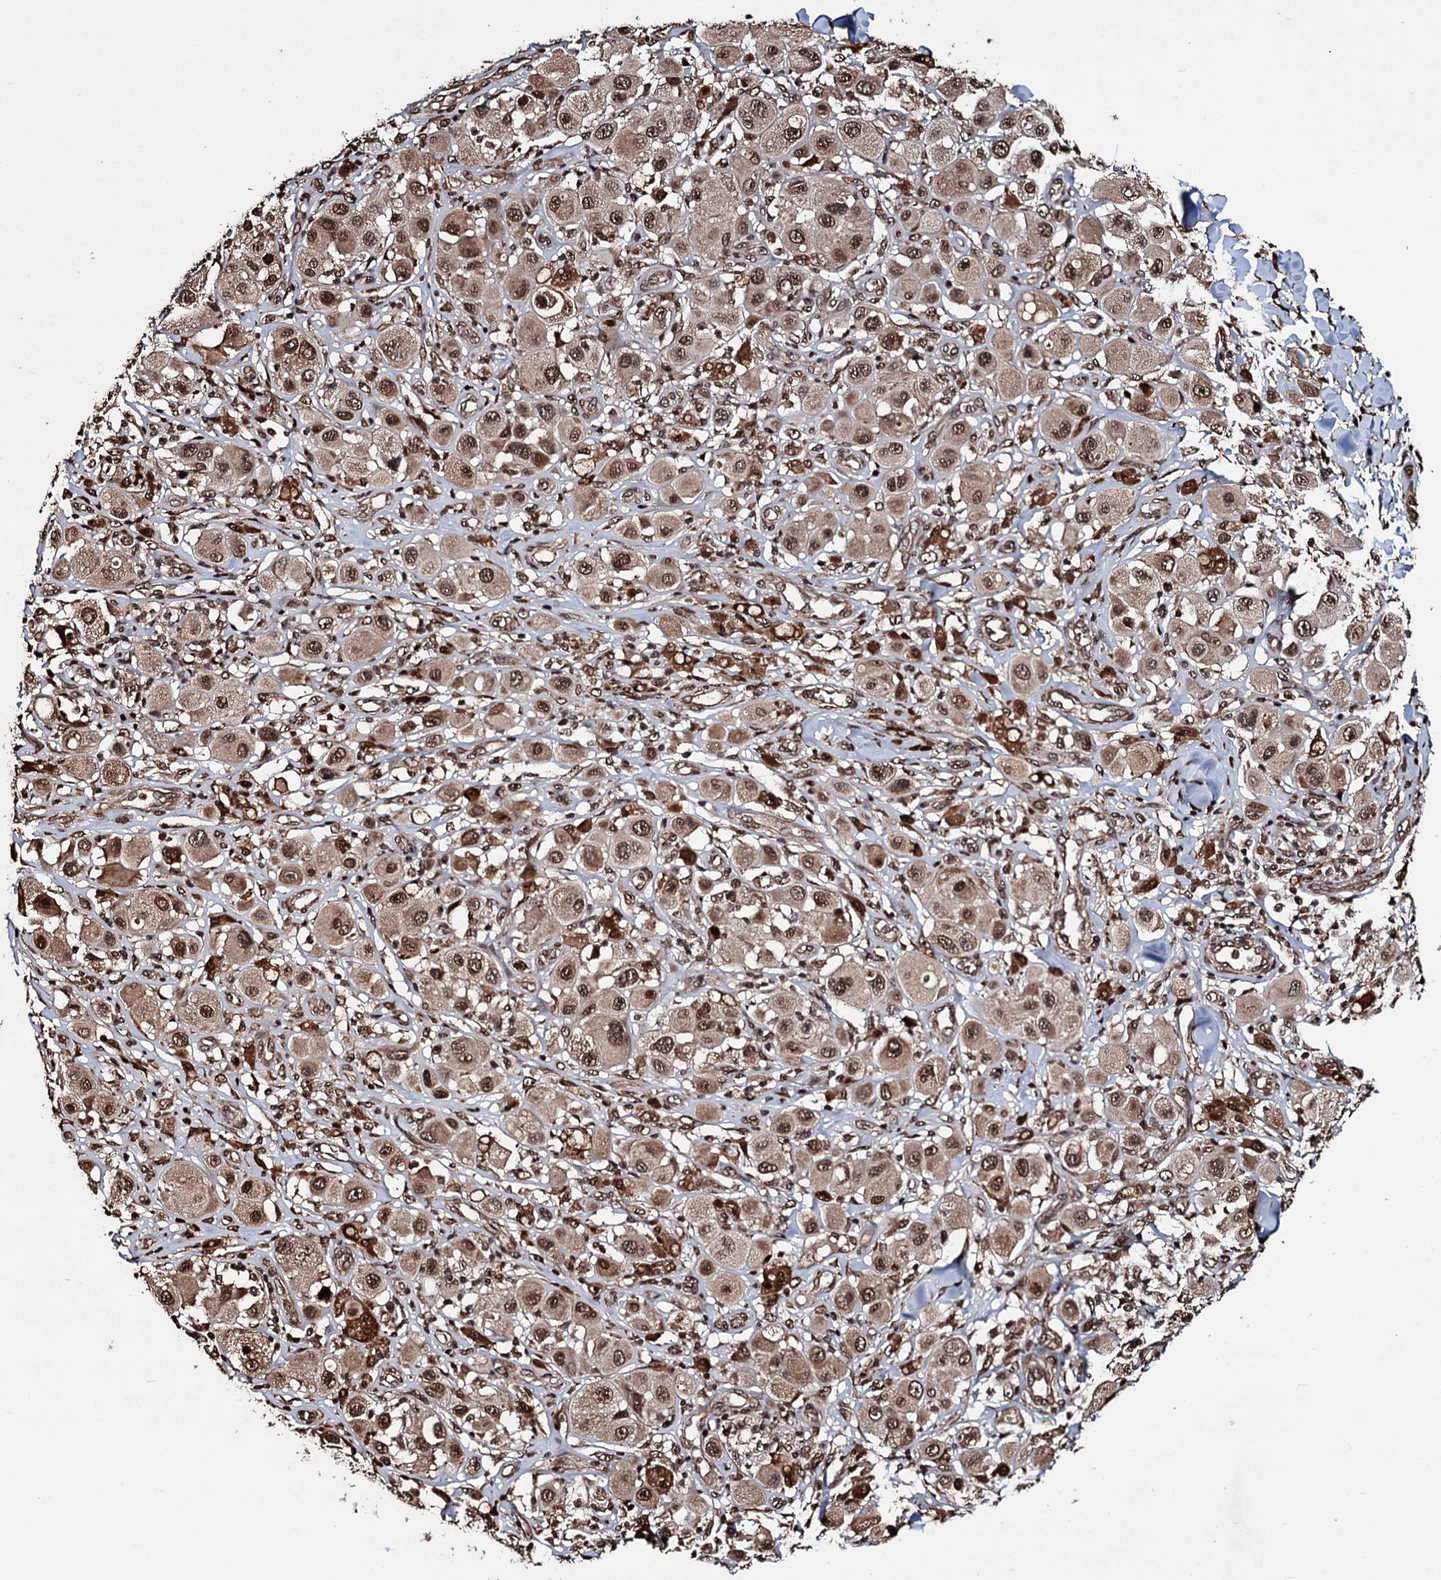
{"staining": {"intensity": "moderate", "quantity": ">75%", "location": "cytoplasmic/membranous,nuclear"}, "tissue": "melanoma", "cell_type": "Tumor cells", "image_type": "cancer", "snomed": [{"axis": "morphology", "description": "Malignant melanoma, Metastatic site"}, {"axis": "topography", "description": "Skin"}], "caption": "A histopathology image showing moderate cytoplasmic/membranous and nuclear positivity in approximately >75% of tumor cells in malignant melanoma (metastatic site), as visualized by brown immunohistochemical staining.", "gene": "EYA4", "patient": {"sex": "male", "age": 41}}